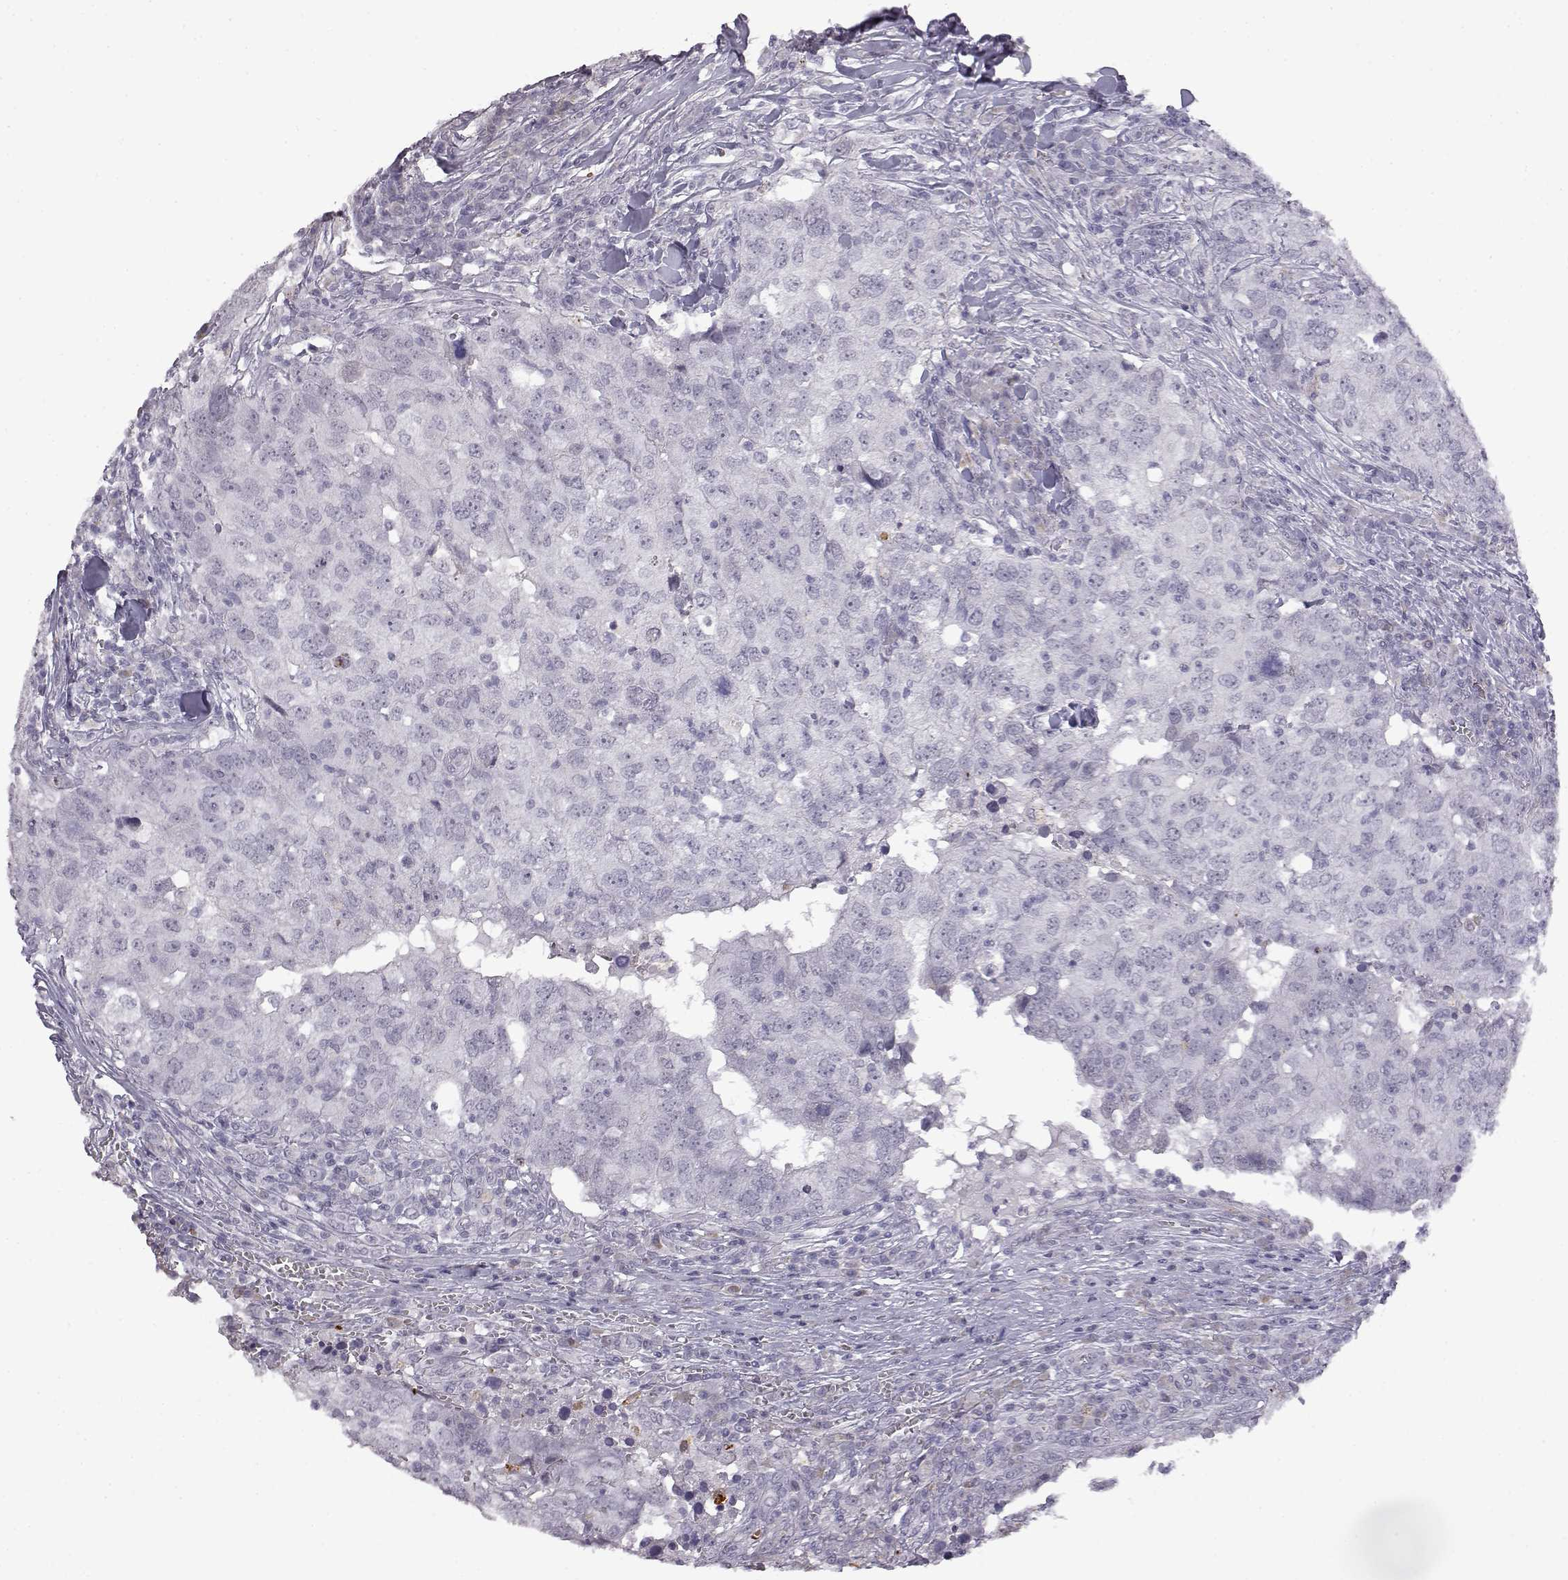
{"staining": {"intensity": "negative", "quantity": "none", "location": "none"}, "tissue": "breast cancer", "cell_type": "Tumor cells", "image_type": "cancer", "snomed": [{"axis": "morphology", "description": "Duct carcinoma"}, {"axis": "topography", "description": "Breast"}], "caption": "The image demonstrates no significant positivity in tumor cells of breast infiltrating ductal carcinoma. (Stains: DAB (3,3'-diaminobenzidine) IHC with hematoxylin counter stain, Microscopy: brightfield microscopy at high magnification).", "gene": "VGF", "patient": {"sex": "female", "age": 30}}